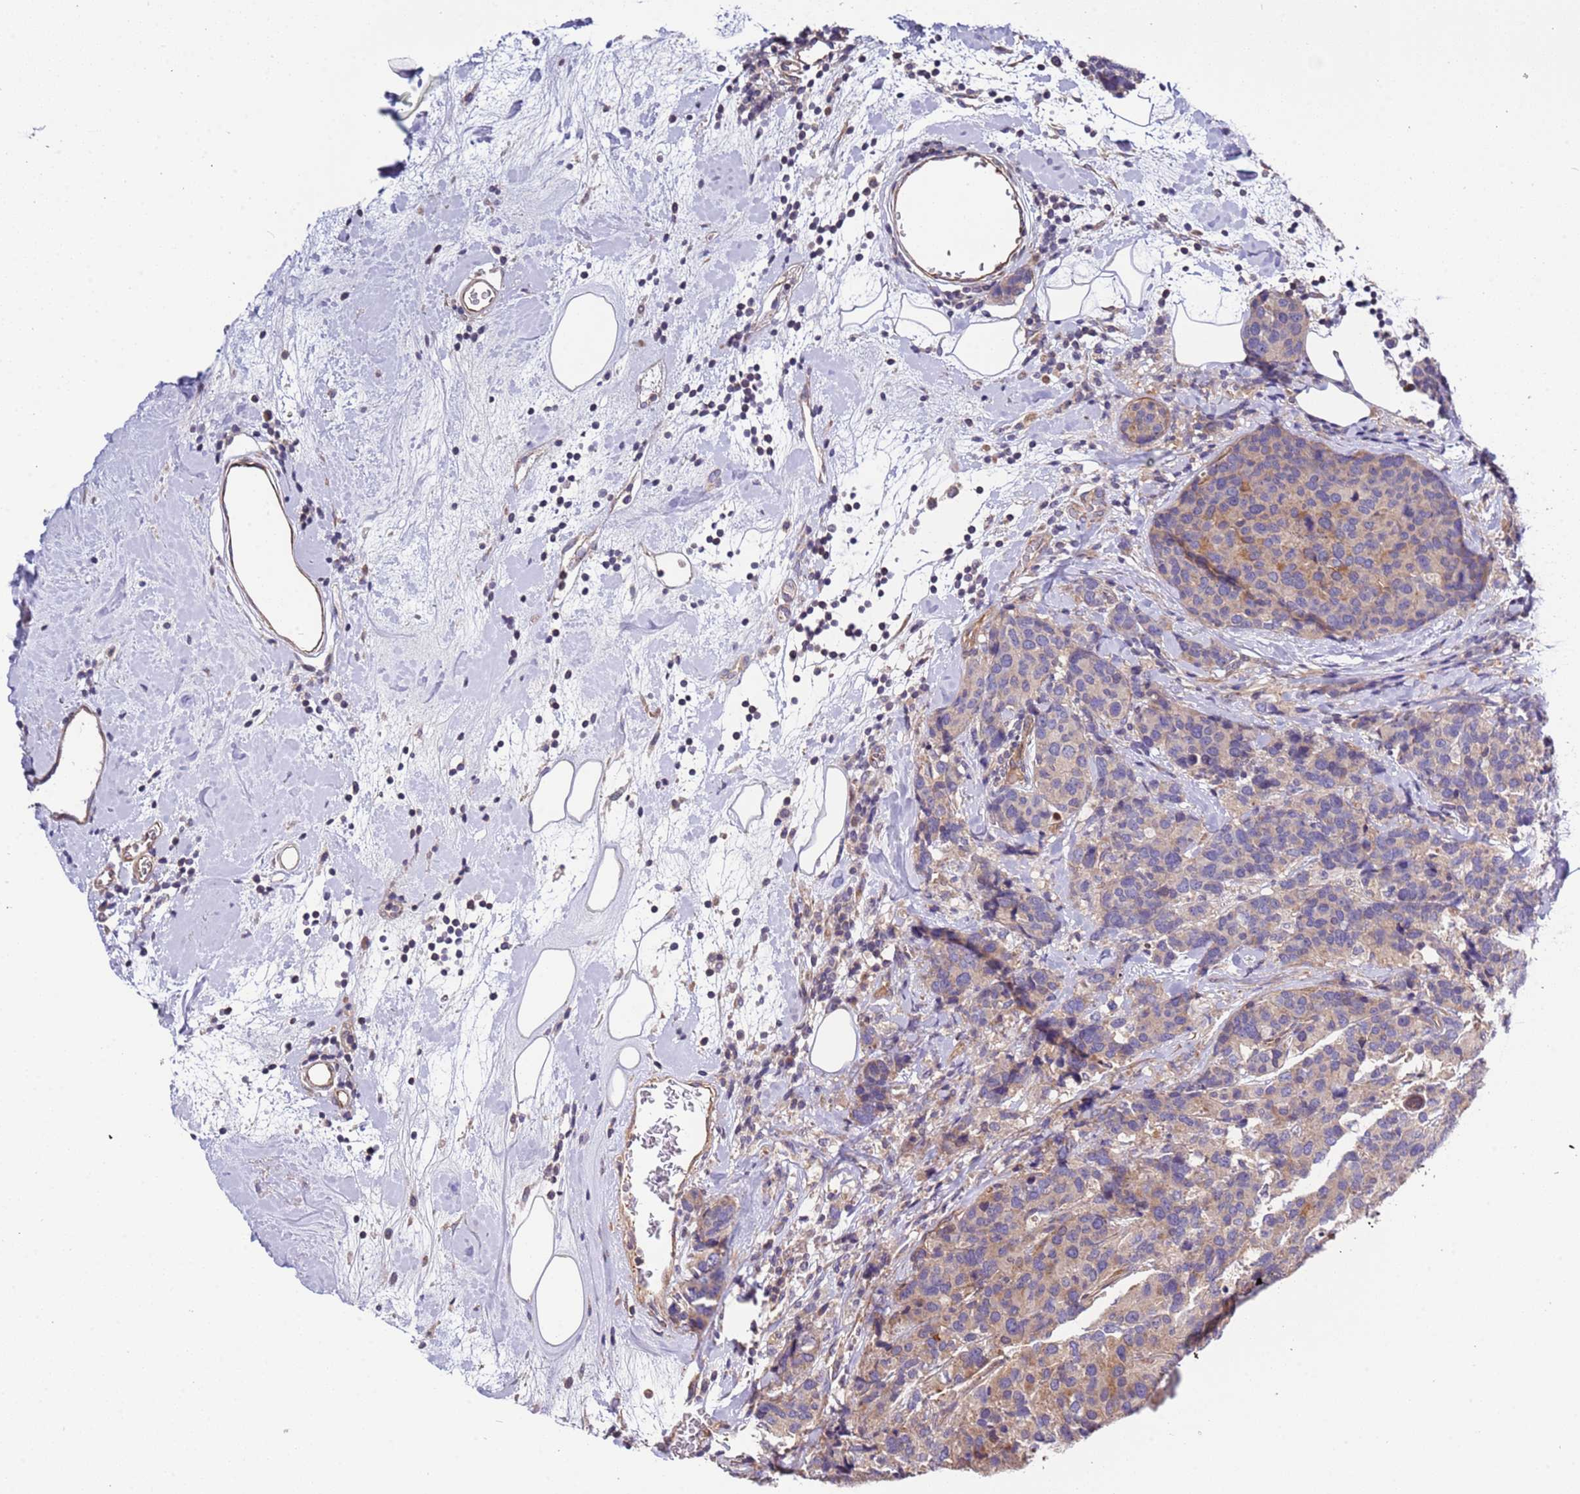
{"staining": {"intensity": "moderate", "quantity": "<25%", "location": "cytoplasmic/membranous"}, "tissue": "breast cancer", "cell_type": "Tumor cells", "image_type": "cancer", "snomed": [{"axis": "morphology", "description": "Lobular carcinoma"}, {"axis": "topography", "description": "Breast"}], "caption": "Human lobular carcinoma (breast) stained with a brown dye reveals moderate cytoplasmic/membranous positive expression in about <25% of tumor cells.", "gene": "LAMB4", "patient": {"sex": "female", "age": 59}}